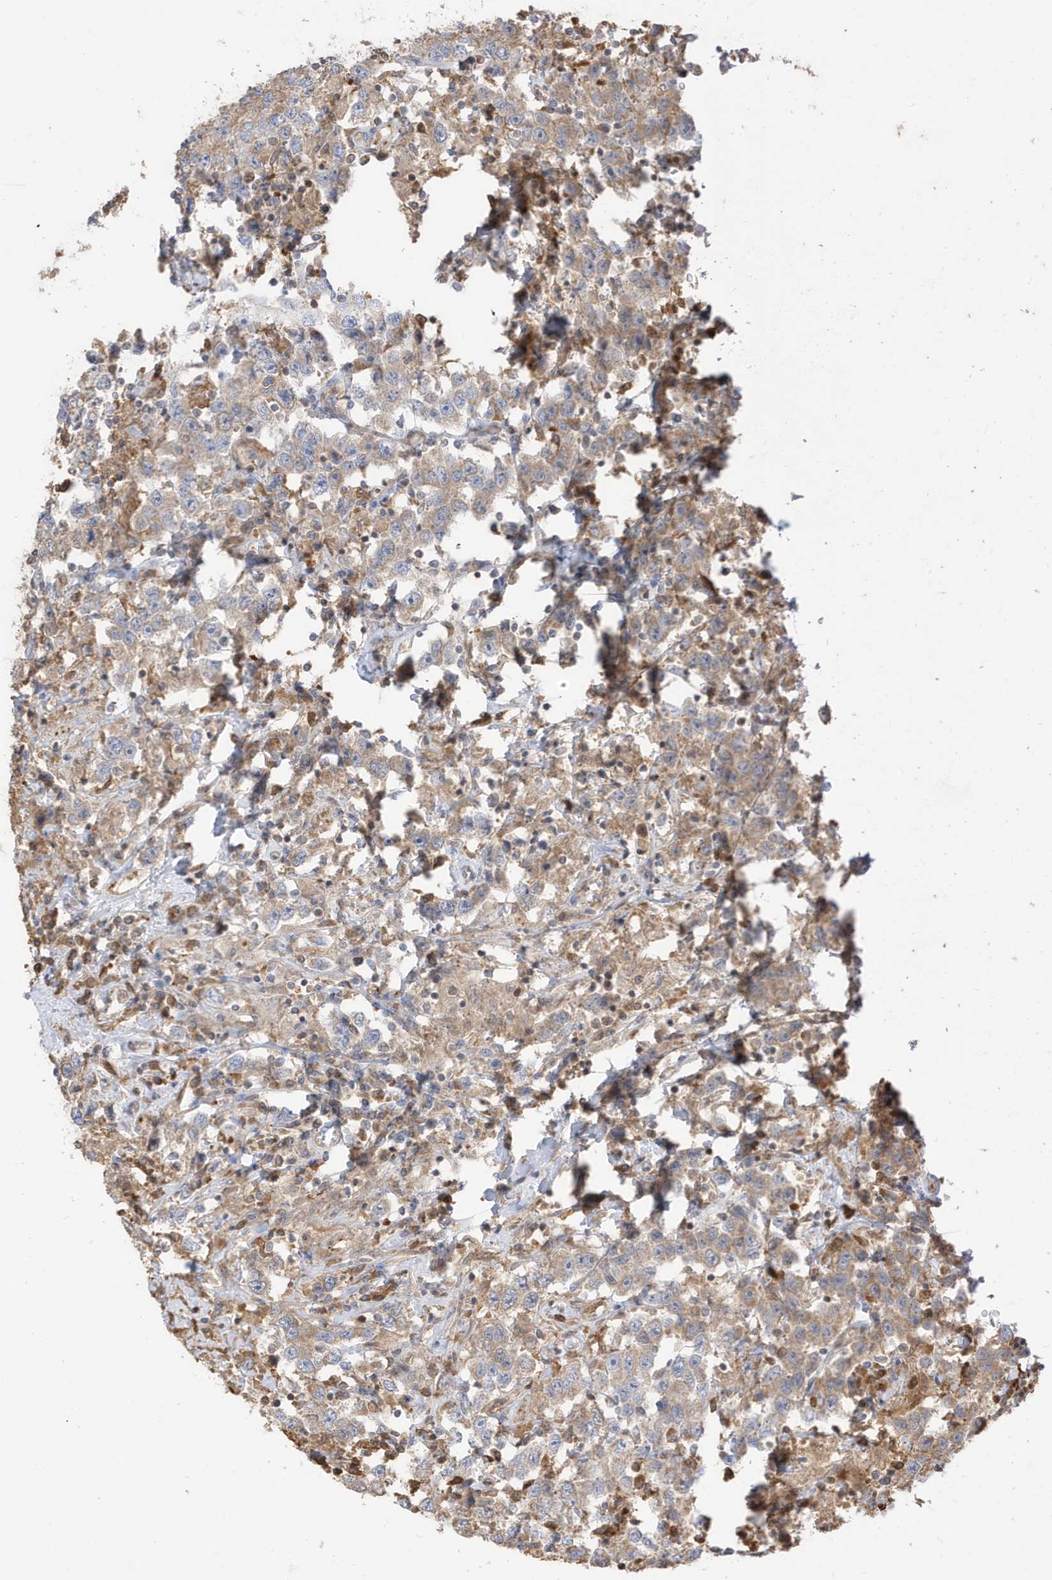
{"staining": {"intensity": "weak", "quantity": ">75%", "location": "cytoplasmic/membranous"}, "tissue": "testis cancer", "cell_type": "Tumor cells", "image_type": "cancer", "snomed": [{"axis": "morphology", "description": "Seminoma, NOS"}, {"axis": "topography", "description": "Testis"}], "caption": "This is an image of immunohistochemistry staining of testis cancer, which shows weak expression in the cytoplasmic/membranous of tumor cells.", "gene": "AZI2", "patient": {"sex": "male", "age": 41}}